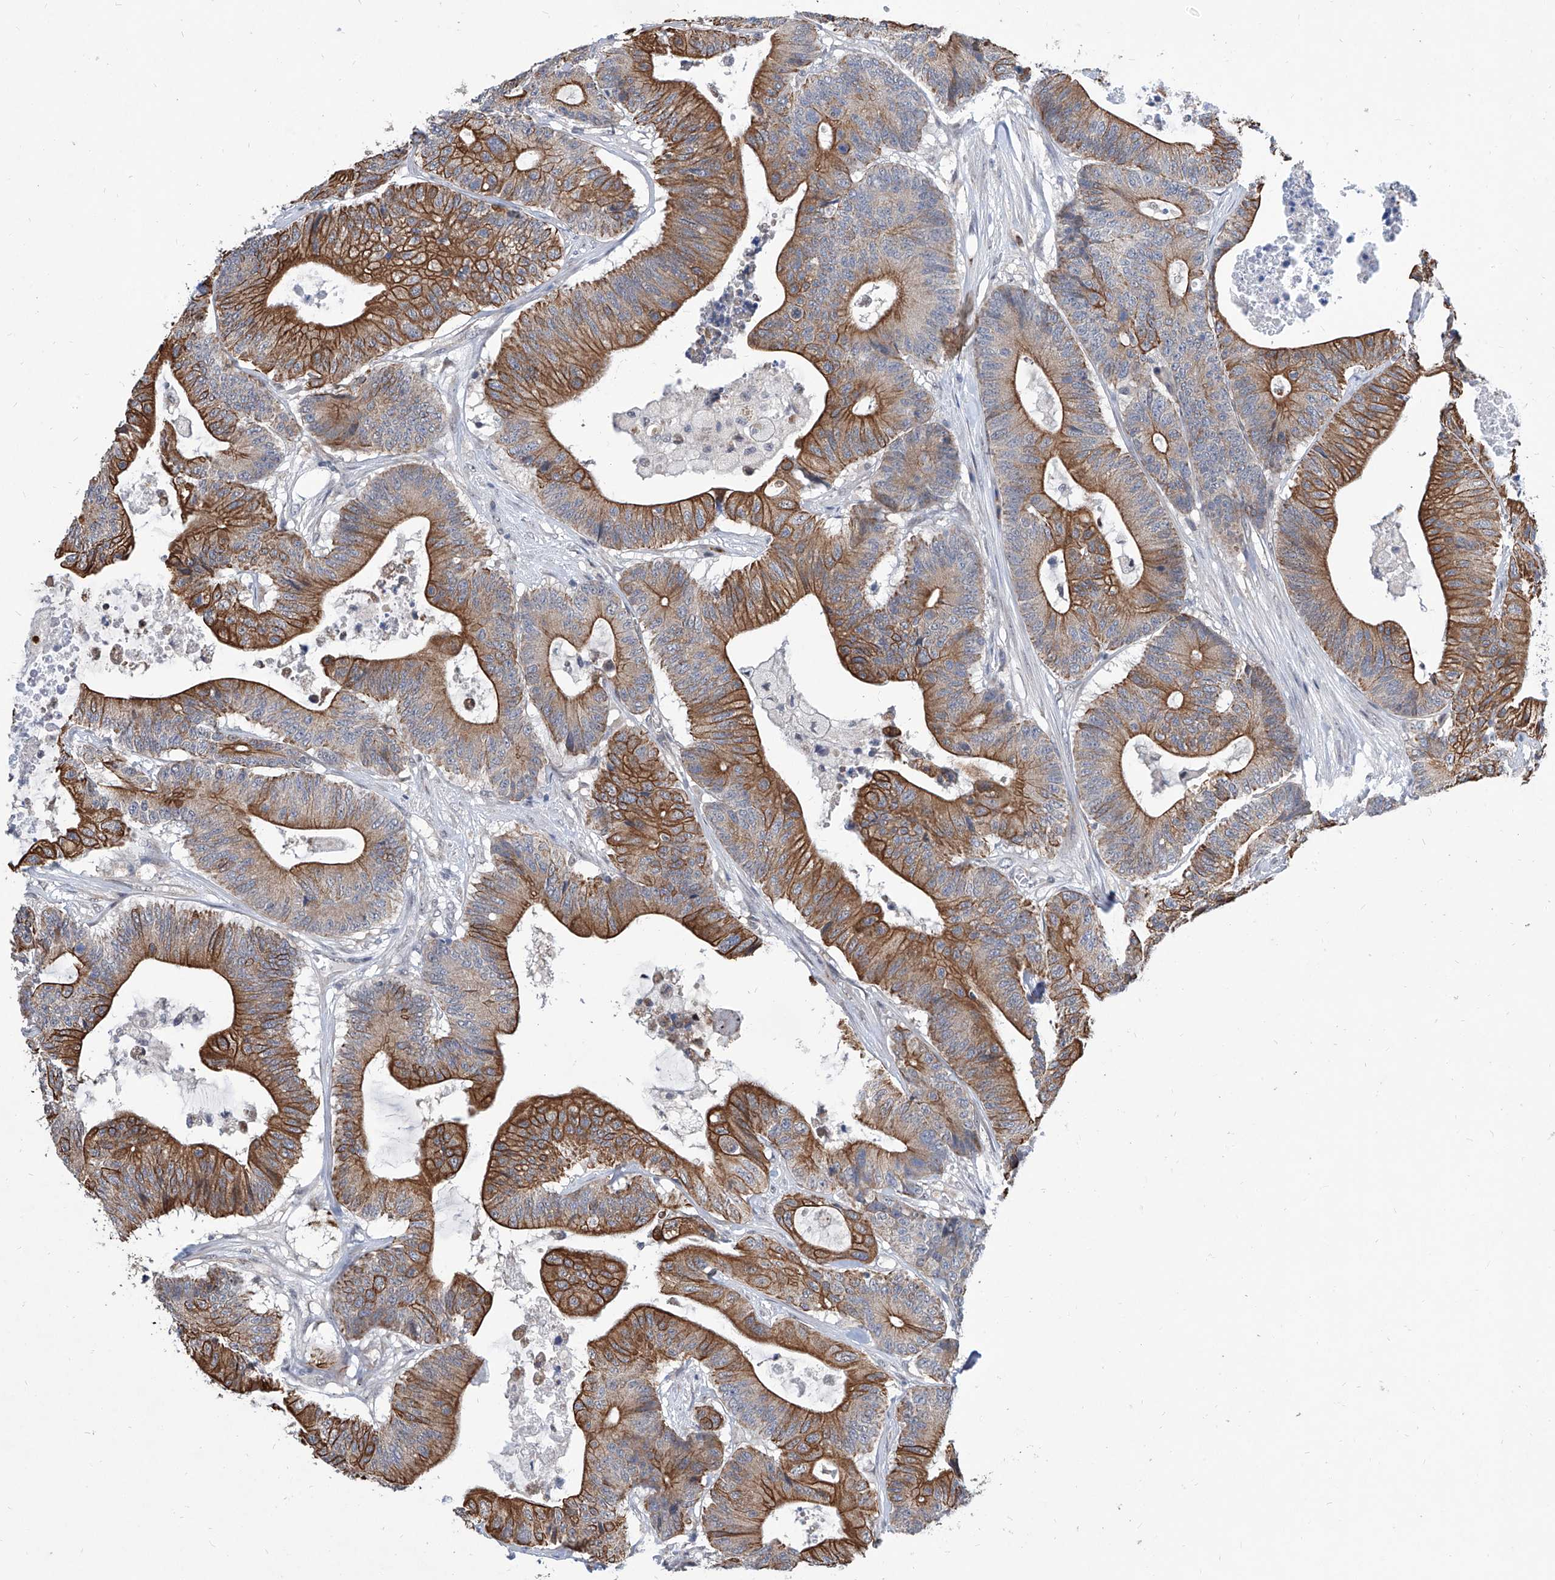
{"staining": {"intensity": "strong", "quantity": ">75%", "location": "cytoplasmic/membranous"}, "tissue": "colorectal cancer", "cell_type": "Tumor cells", "image_type": "cancer", "snomed": [{"axis": "morphology", "description": "Adenocarcinoma, NOS"}, {"axis": "topography", "description": "Colon"}], "caption": "This is a histology image of immunohistochemistry staining of adenocarcinoma (colorectal), which shows strong staining in the cytoplasmic/membranous of tumor cells.", "gene": "MFSD4B", "patient": {"sex": "female", "age": 84}}